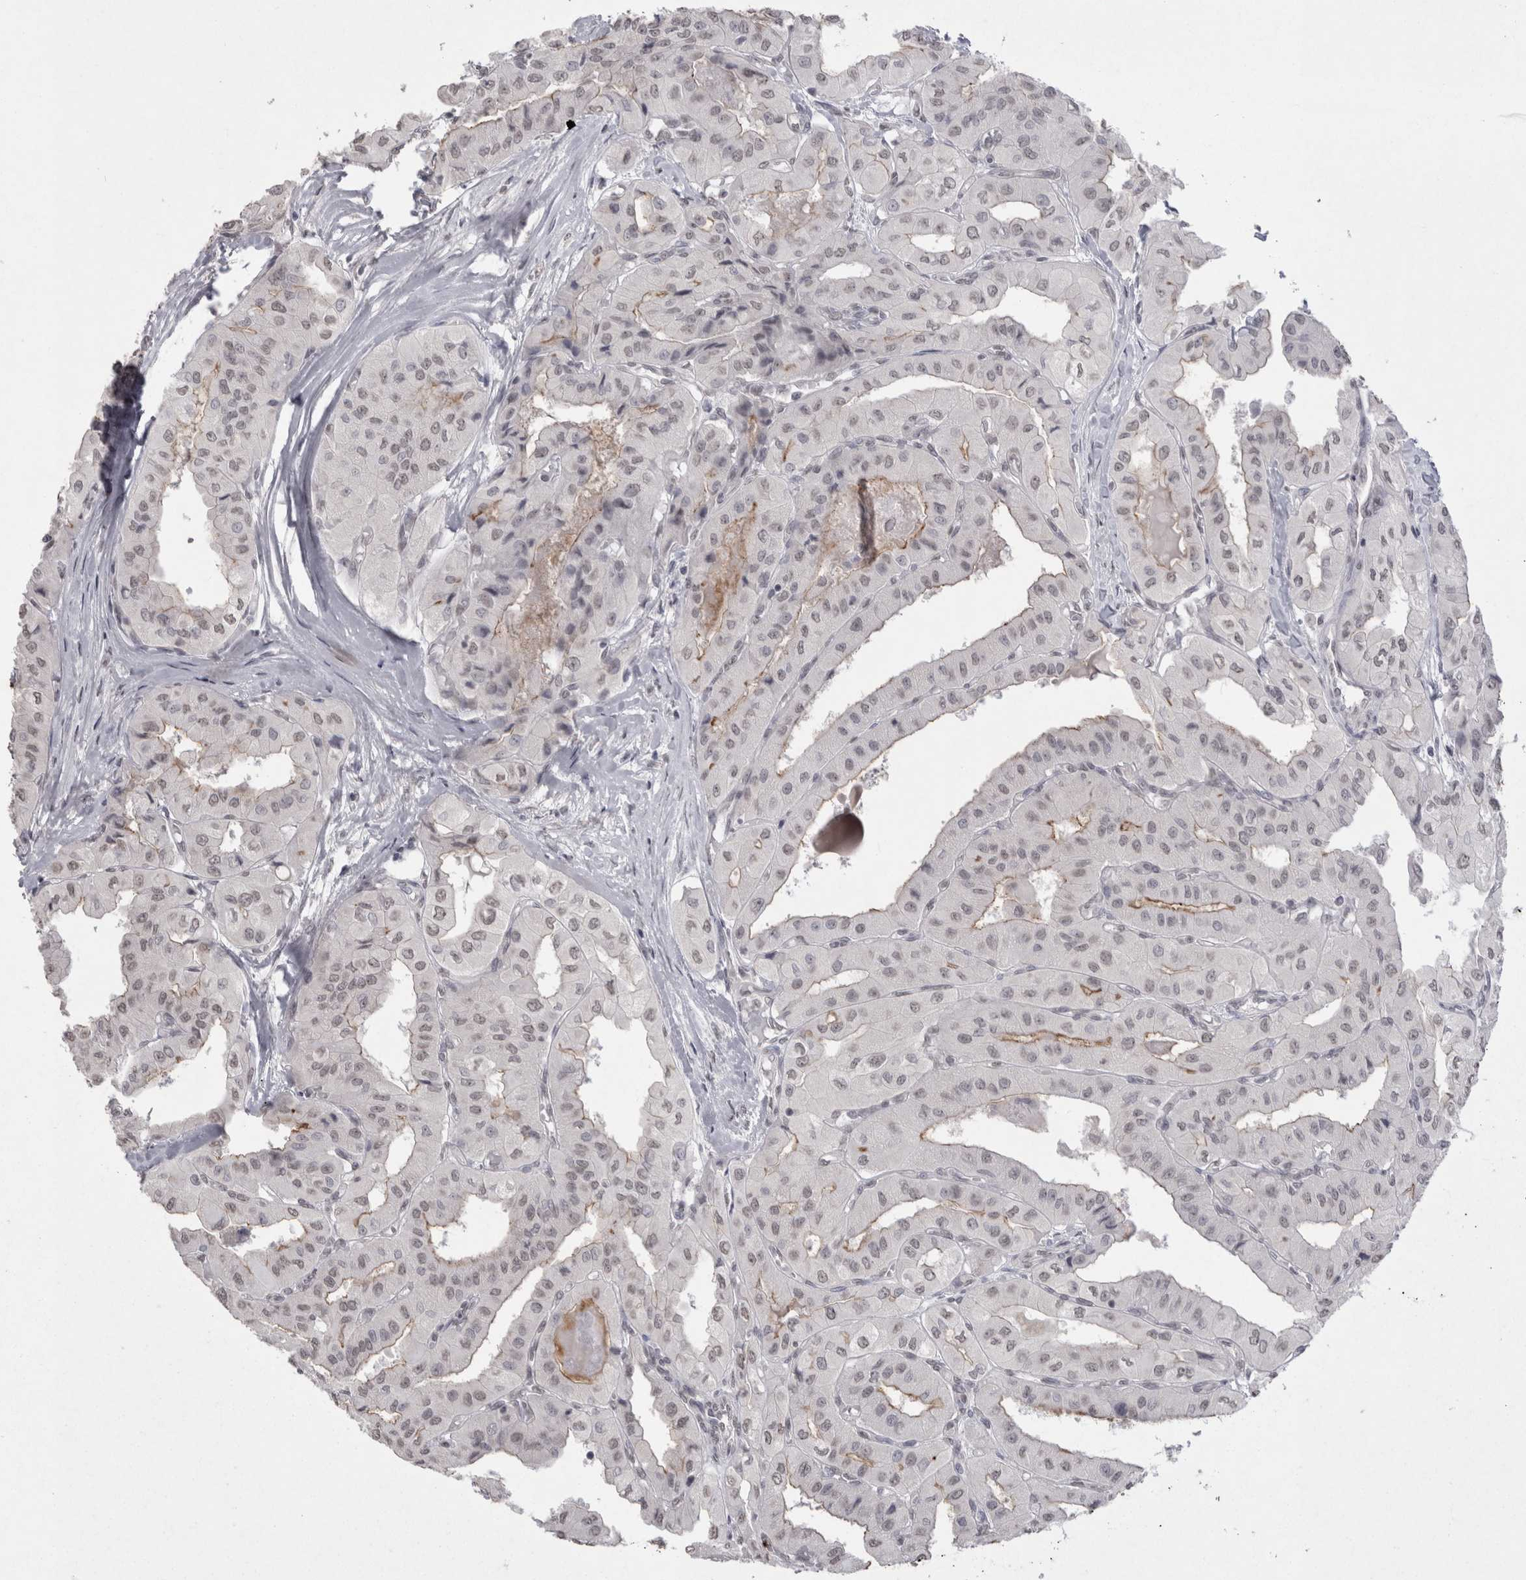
{"staining": {"intensity": "weak", "quantity": ">75%", "location": "cytoplasmic/membranous,nuclear"}, "tissue": "thyroid cancer", "cell_type": "Tumor cells", "image_type": "cancer", "snomed": [{"axis": "morphology", "description": "Papillary adenocarcinoma, NOS"}, {"axis": "topography", "description": "Thyroid gland"}], "caption": "This is an image of immunohistochemistry (IHC) staining of thyroid cancer (papillary adenocarcinoma), which shows weak staining in the cytoplasmic/membranous and nuclear of tumor cells.", "gene": "DDX4", "patient": {"sex": "female", "age": 59}}